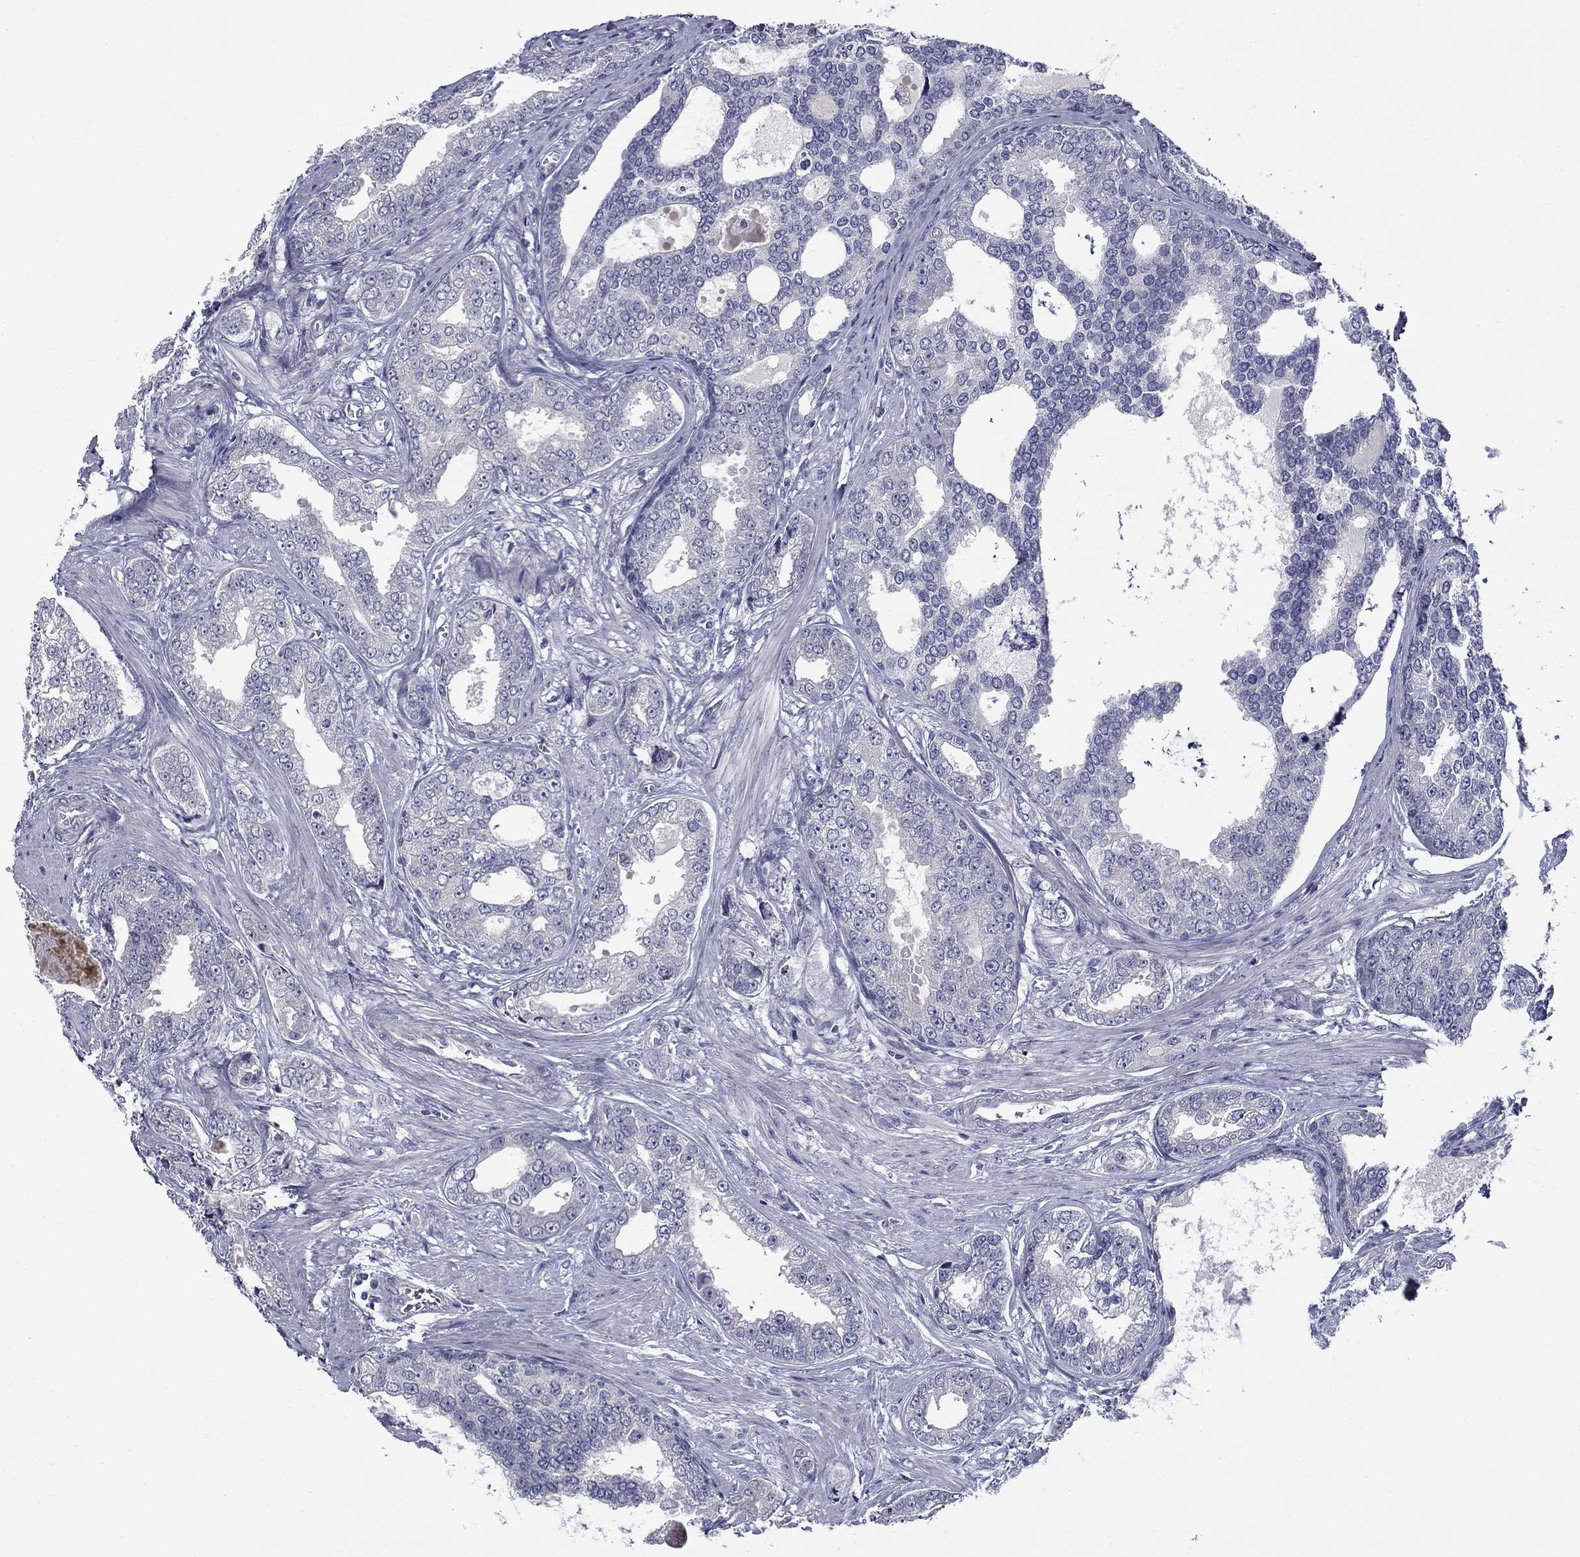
{"staining": {"intensity": "negative", "quantity": "none", "location": "none"}, "tissue": "prostate cancer", "cell_type": "Tumor cells", "image_type": "cancer", "snomed": [{"axis": "morphology", "description": "Adenocarcinoma, NOS"}, {"axis": "topography", "description": "Prostate"}], "caption": "Tumor cells show no significant positivity in prostate cancer (adenocarcinoma).", "gene": "SPATA7", "patient": {"sex": "male", "age": 67}}